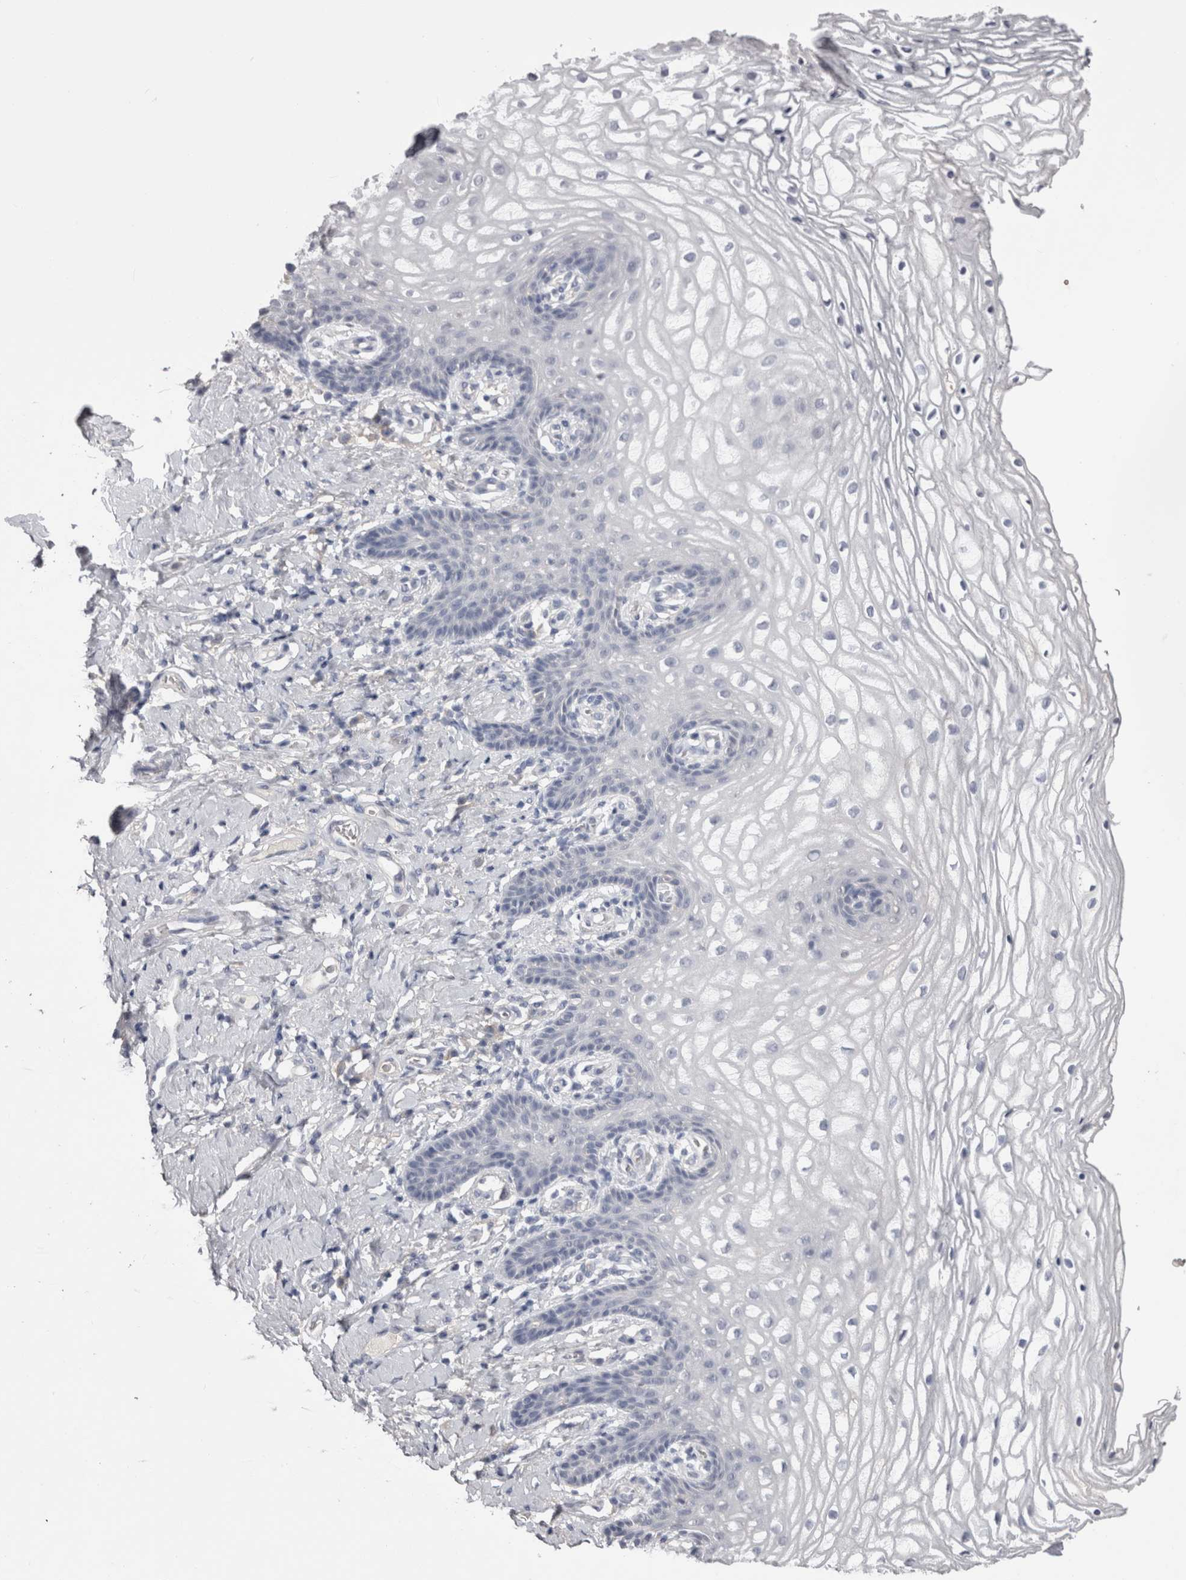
{"staining": {"intensity": "negative", "quantity": "none", "location": "none"}, "tissue": "vagina", "cell_type": "Squamous epithelial cells", "image_type": "normal", "snomed": [{"axis": "morphology", "description": "Normal tissue, NOS"}, {"axis": "topography", "description": "Vagina"}], "caption": "IHC of benign vagina shows no expression in squamous epithelial cells. Brightfield microscopy of IHC stained with DAB (3,3'-diaminobenzidine) (brown) and hematoxylin (blue), captured at high magnification.", "gene": "CDHR5", "patient": {"sex": "female", "age": 60}}